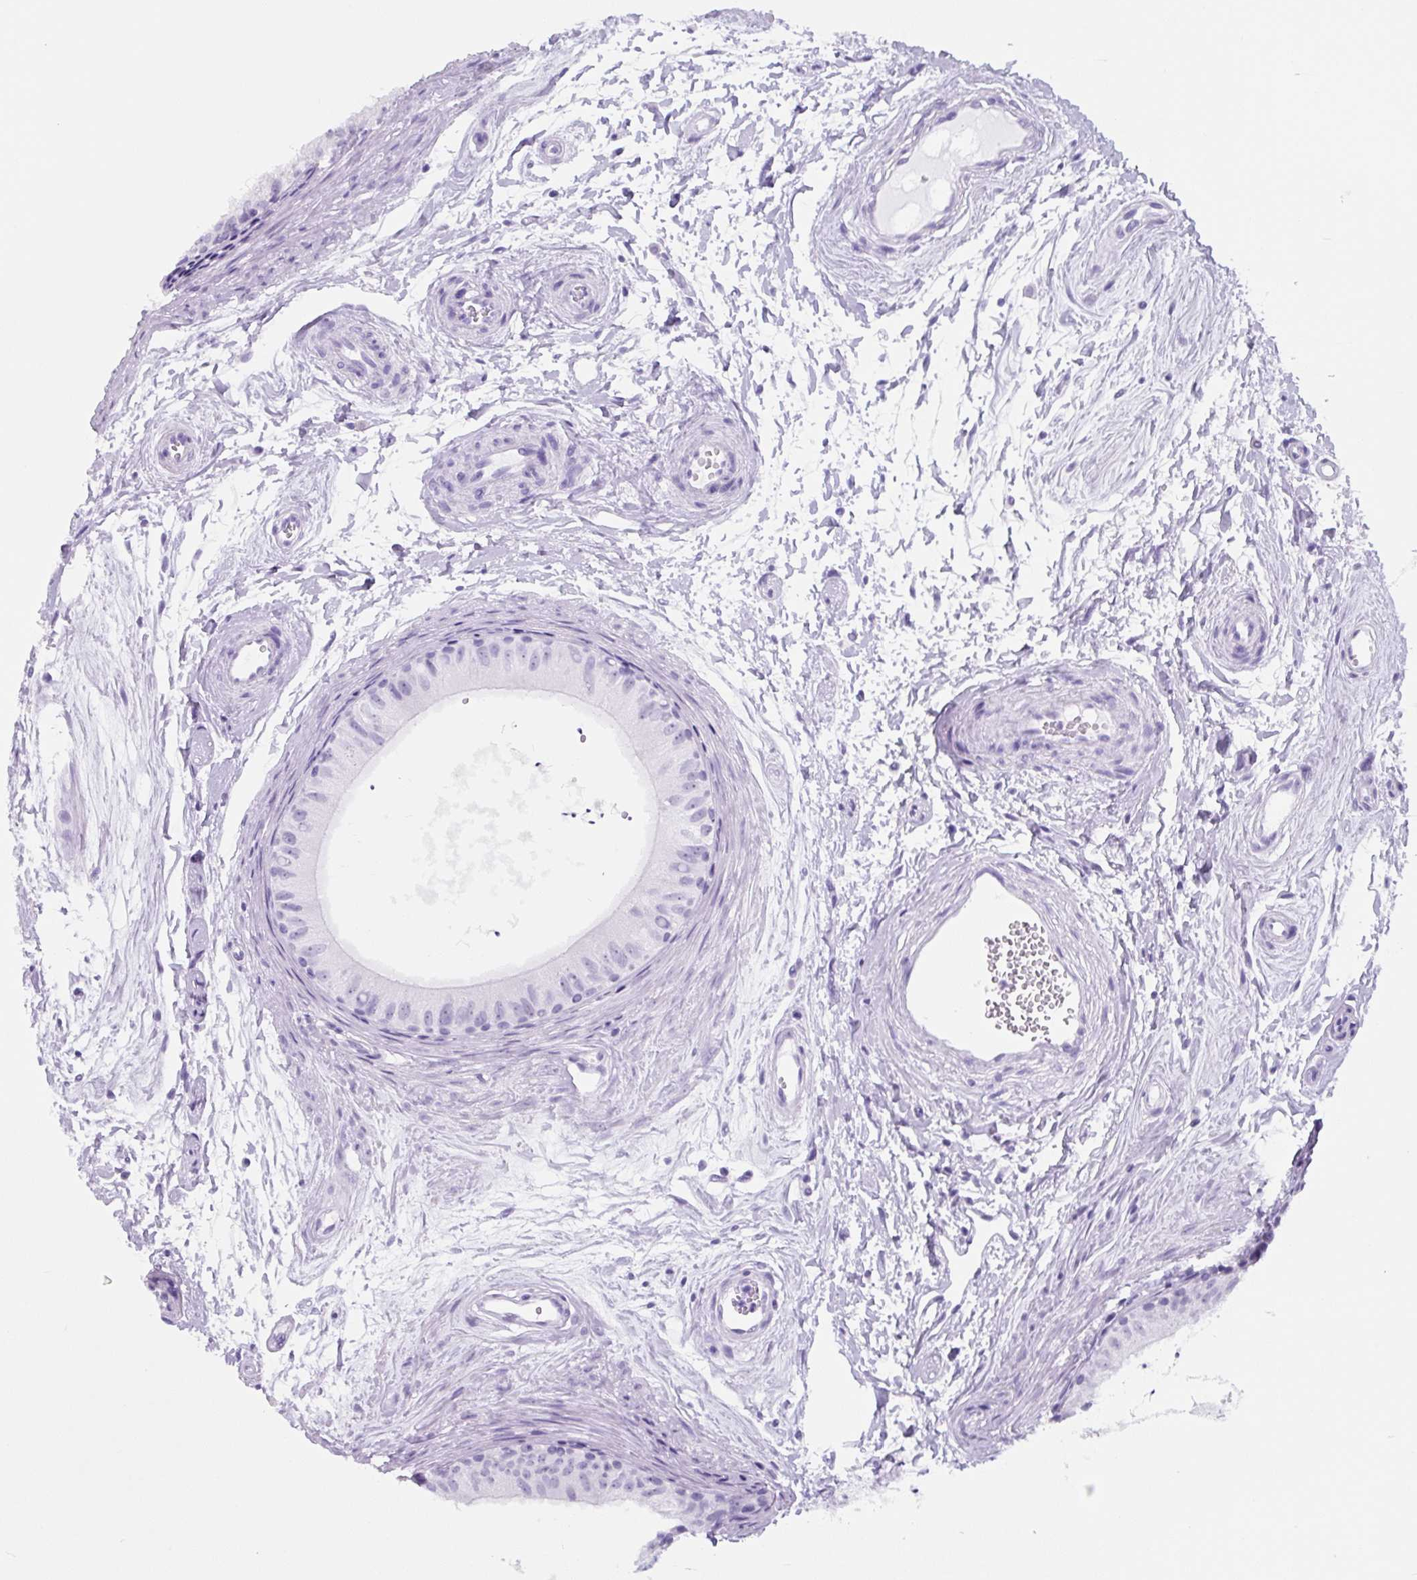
{"staining": {"intensity": "negative", "quantity": "none", "location": "none"}, "tissue": "epididymis", "cell_type": "Glandular cells", "image_type": "normal", "snomed": [{"axis": "morphology", "description": "Normal tissue, NOS"}, {"axis": "topography", "description": "Epididymis"}], "caption": "IHC micrograph of unremarkable epididymis: human epididymis stained with DAB demonstrates no significant protein positivity in glandular cells.", "gene": "TNFRSF8", "patient": {"sex": "male", "age": 56}}